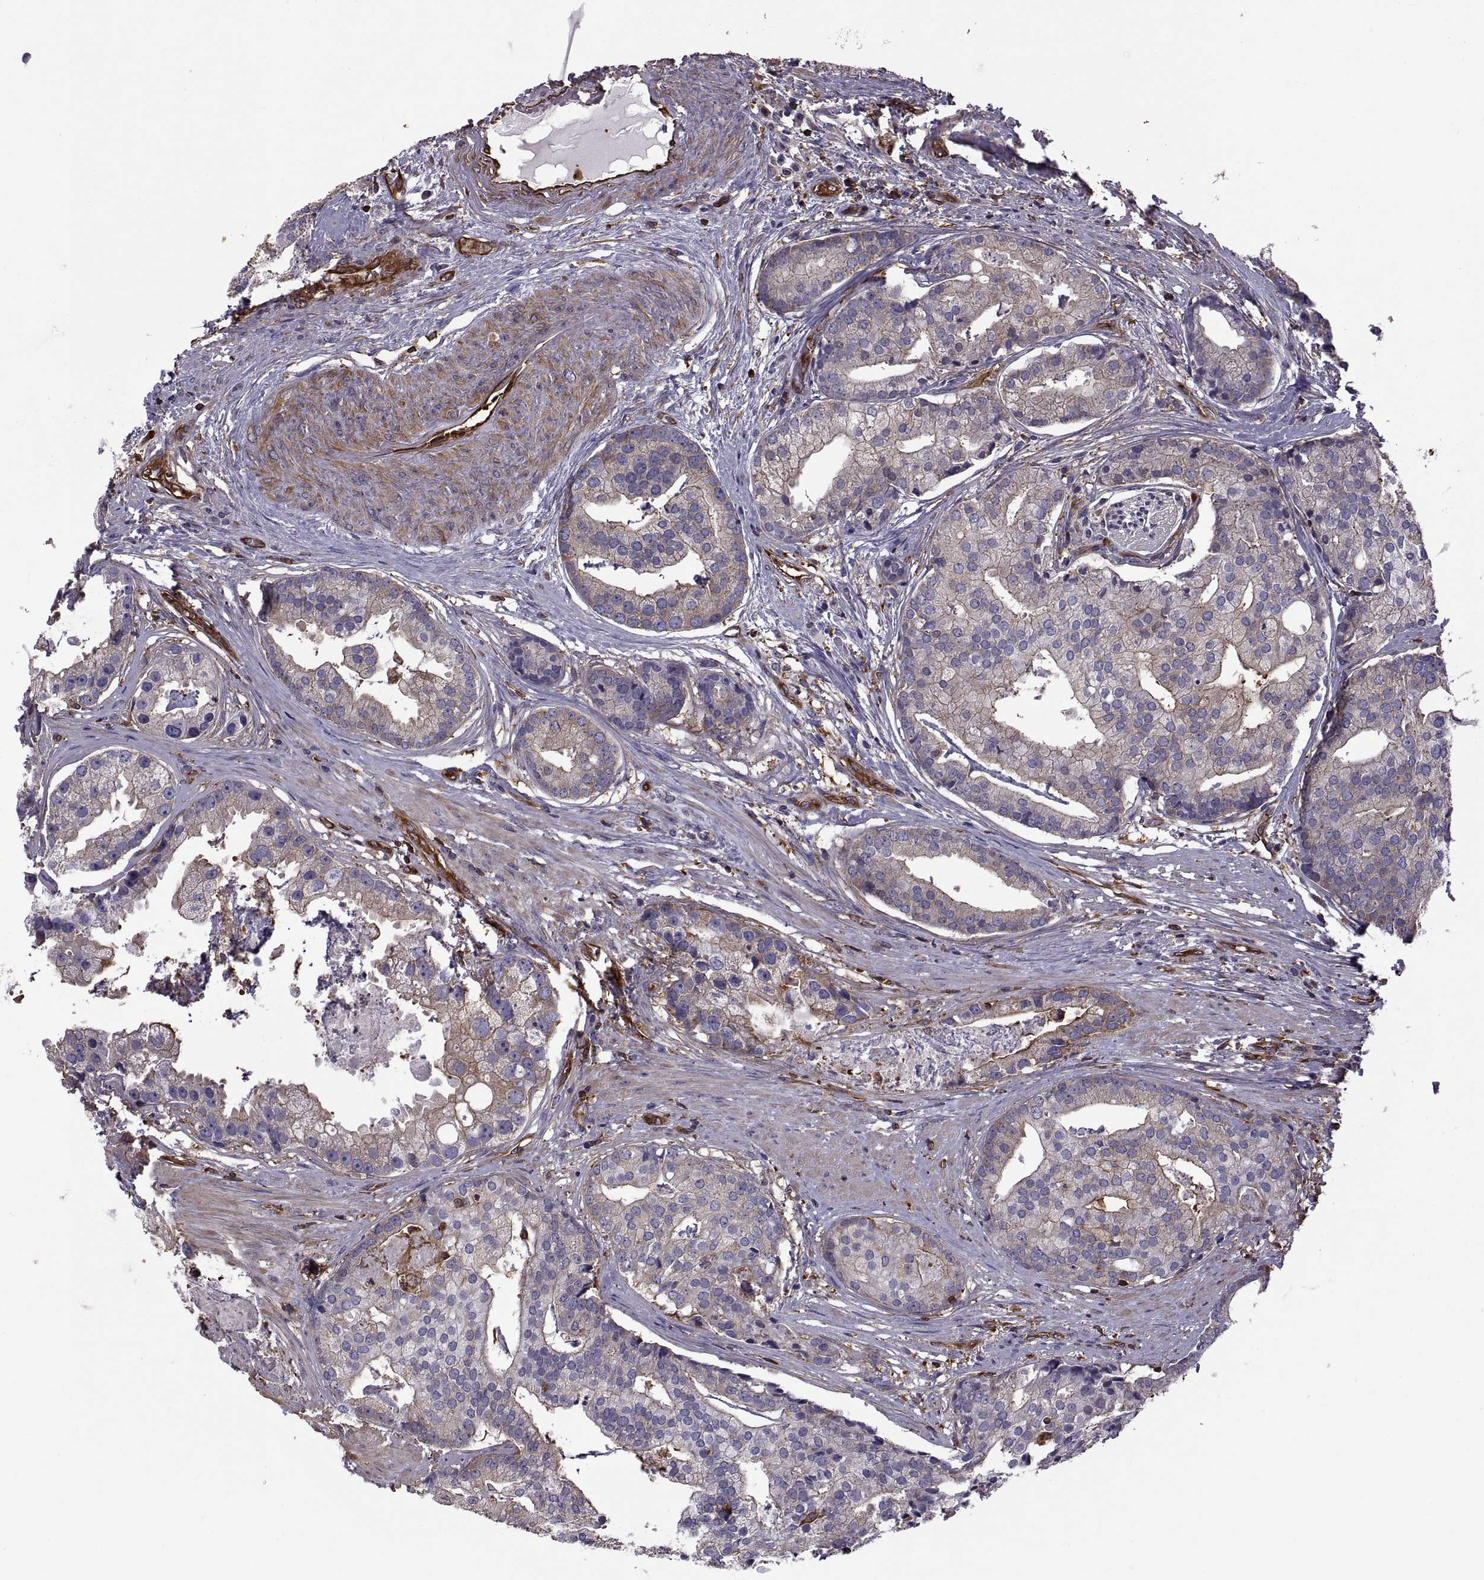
{"staining": {"intensity": "moderate", "quantity": "<25%", "location": "cytoplasmic/membranous"}, "tissue": "prostate cancer", "cell_type": "Tumor cells", "image_type": "cancer", "snomed": [{"axis": "morphology", "description": "Adenocarcinoma, NOS"}, {"axis": "topography", "description": "Prostate and seminal vesicle, NOS"}, {"axis": "topography", "description": "Prostate"}], "caption": "Immunohistochemical staining of prostate cancer (adenocarcinoma) reveals low levels of moderate cytoplasmic/membranous protein positivity in about <25% of tumor cells. The staining is performed using DAB (3,3'-diaminobenzidine) brown chromogen to label protein expression. The nuclei are counter-stained blue using hematoxylin.", "gene": "MYH9", "patient": {"sex": "male", "age": 44}}